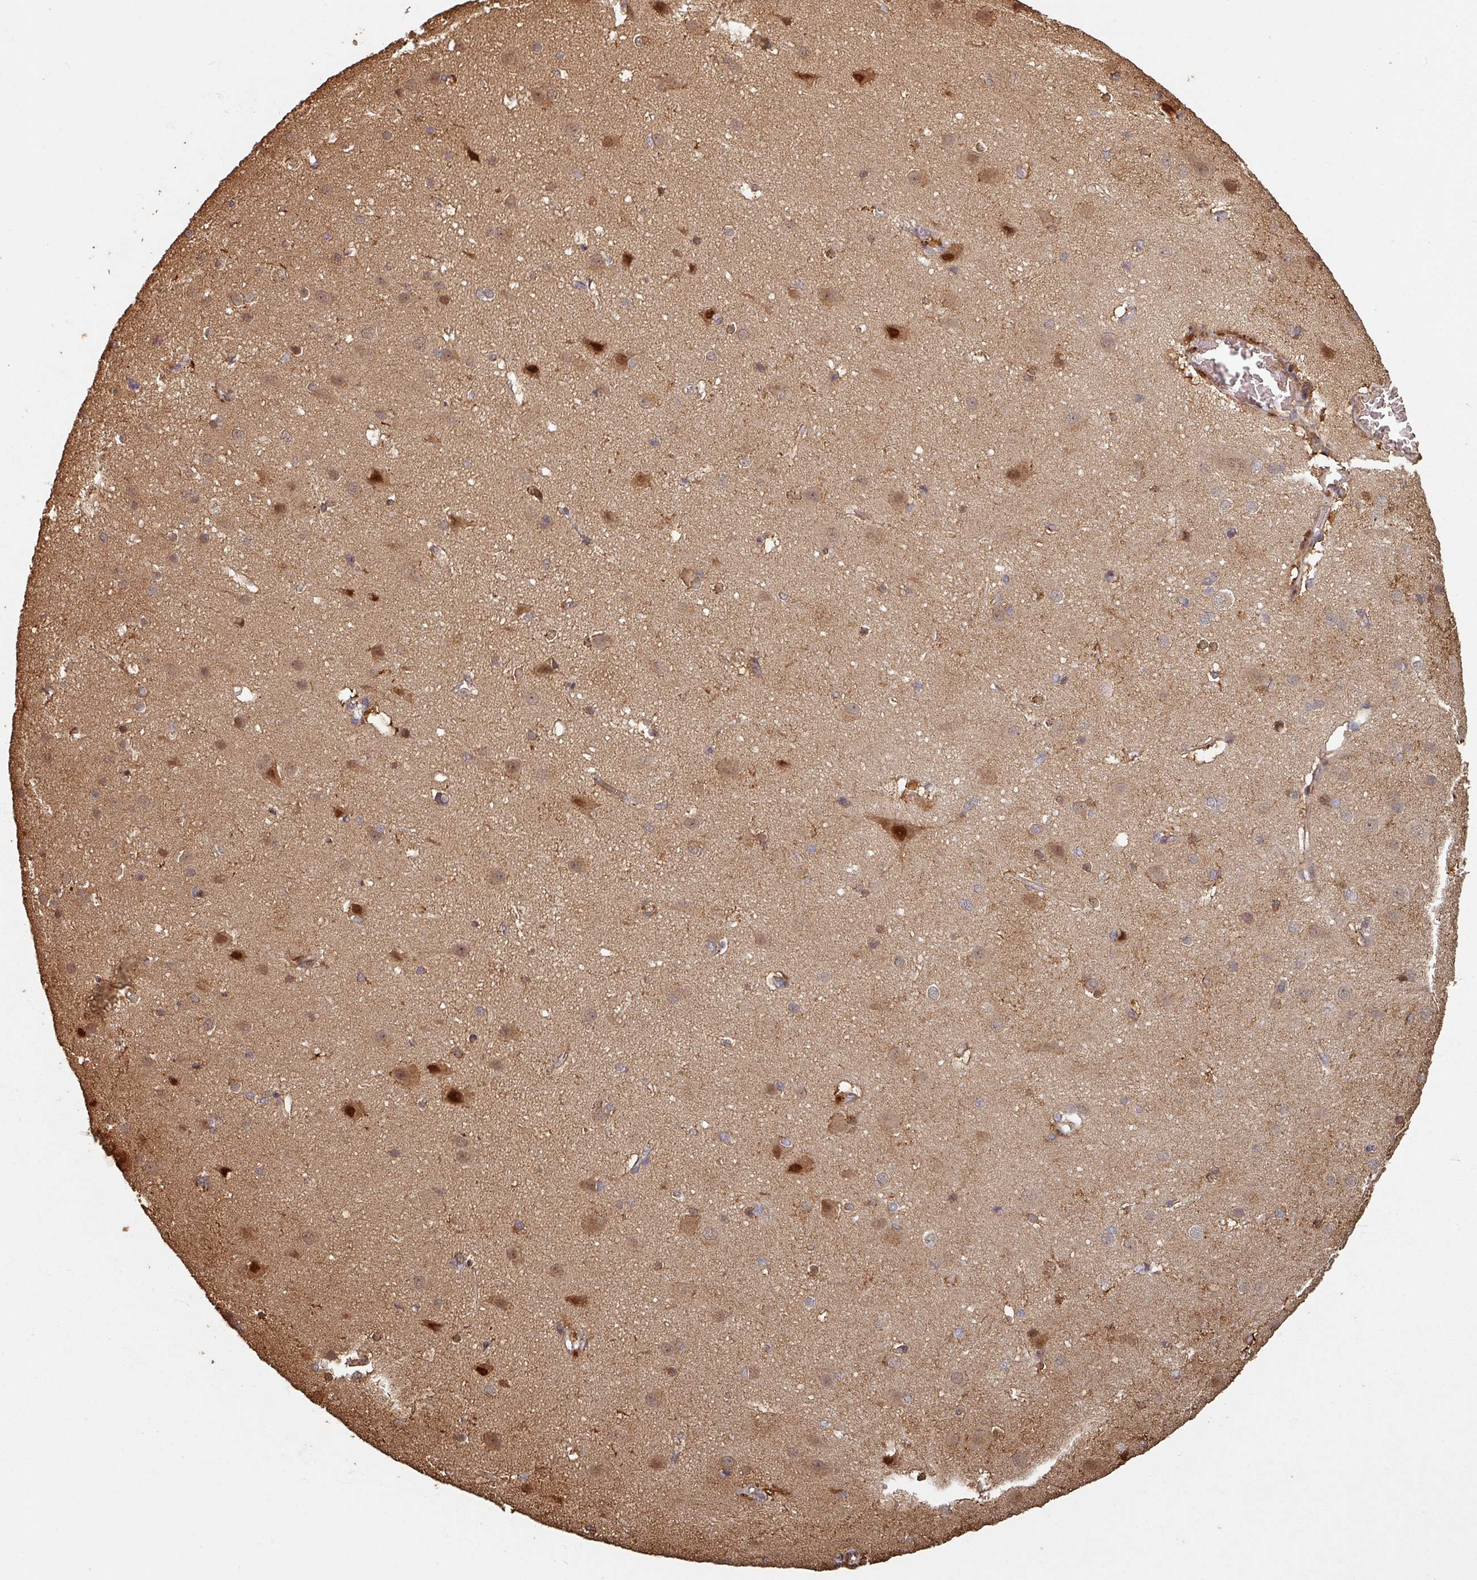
{"staining": {"intensity": "moderate", "quantity": "<25%", "location": "cytoplasmic/membranous,nuclear"}, "tissue": "cerebral cortex", "cell_type": "Endothelial cells", "image_type": "normal", "snomed": [{"axis": "morphology", "description": "Normal tissue, NOS"}, {"axis": "topography", "description": "Cerebral cortex"}], "caption": "The image shows immunohistochemical staining of normal cerebral cortex. There is moderate cytoplasmic/membranous,nuclear positivity is seen in about <25% of endothelial cells. (Brightfield microscopy of DAB IHC at high magnification).", "gene": "EID1", "patient": {"sex": "male", "age": 37}}